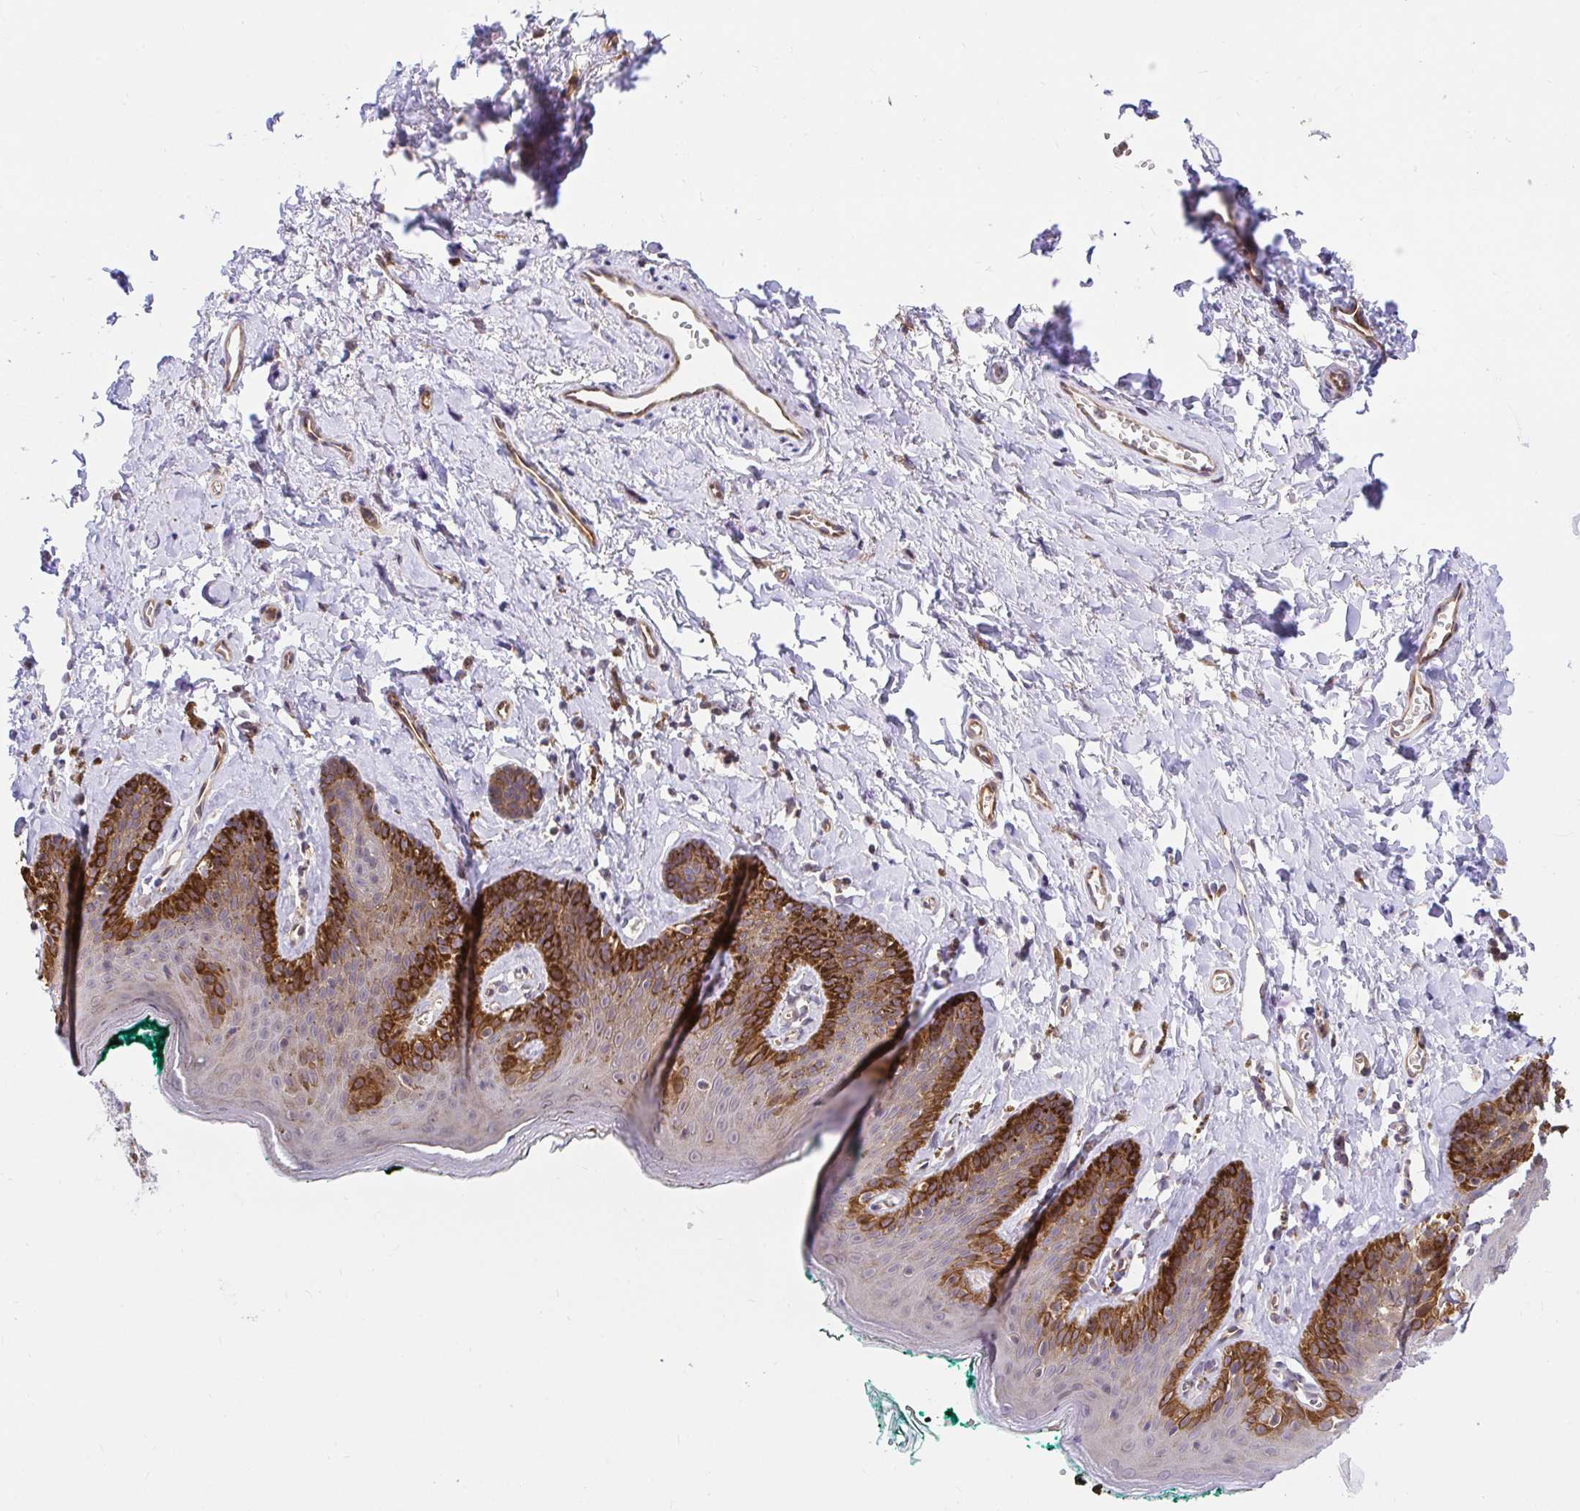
{"staining": {"intensity": "strong", "quantity": "25%-75%", "location": "cytoplasmic/membranous,nuclear"}, "tissue": "skin", "cell_type": "Epidermal cells", "image_type": "normal", "snomed": [{"axis": "morphology", "description": "Normal tissue, NOS"}, {"axis": "topography", "description": "Vulva"}, {"axis": "topography", "description": "Peripheral nerve tissue"}], "caption": "DAB immunohistochemical staining of benign human skin exhibits strong cytoplasmic/membranous,nuclear protein staining in about 25%-75% of epidermal cells. The protein is stained brown, and the nuclei are stained in blue (DAB (3,3'-diaminobenzidine) IHC with brightfield microscopy, high magnification).", "gene": "TRIM55", "patient": {"sex": "female", "age": 66}}